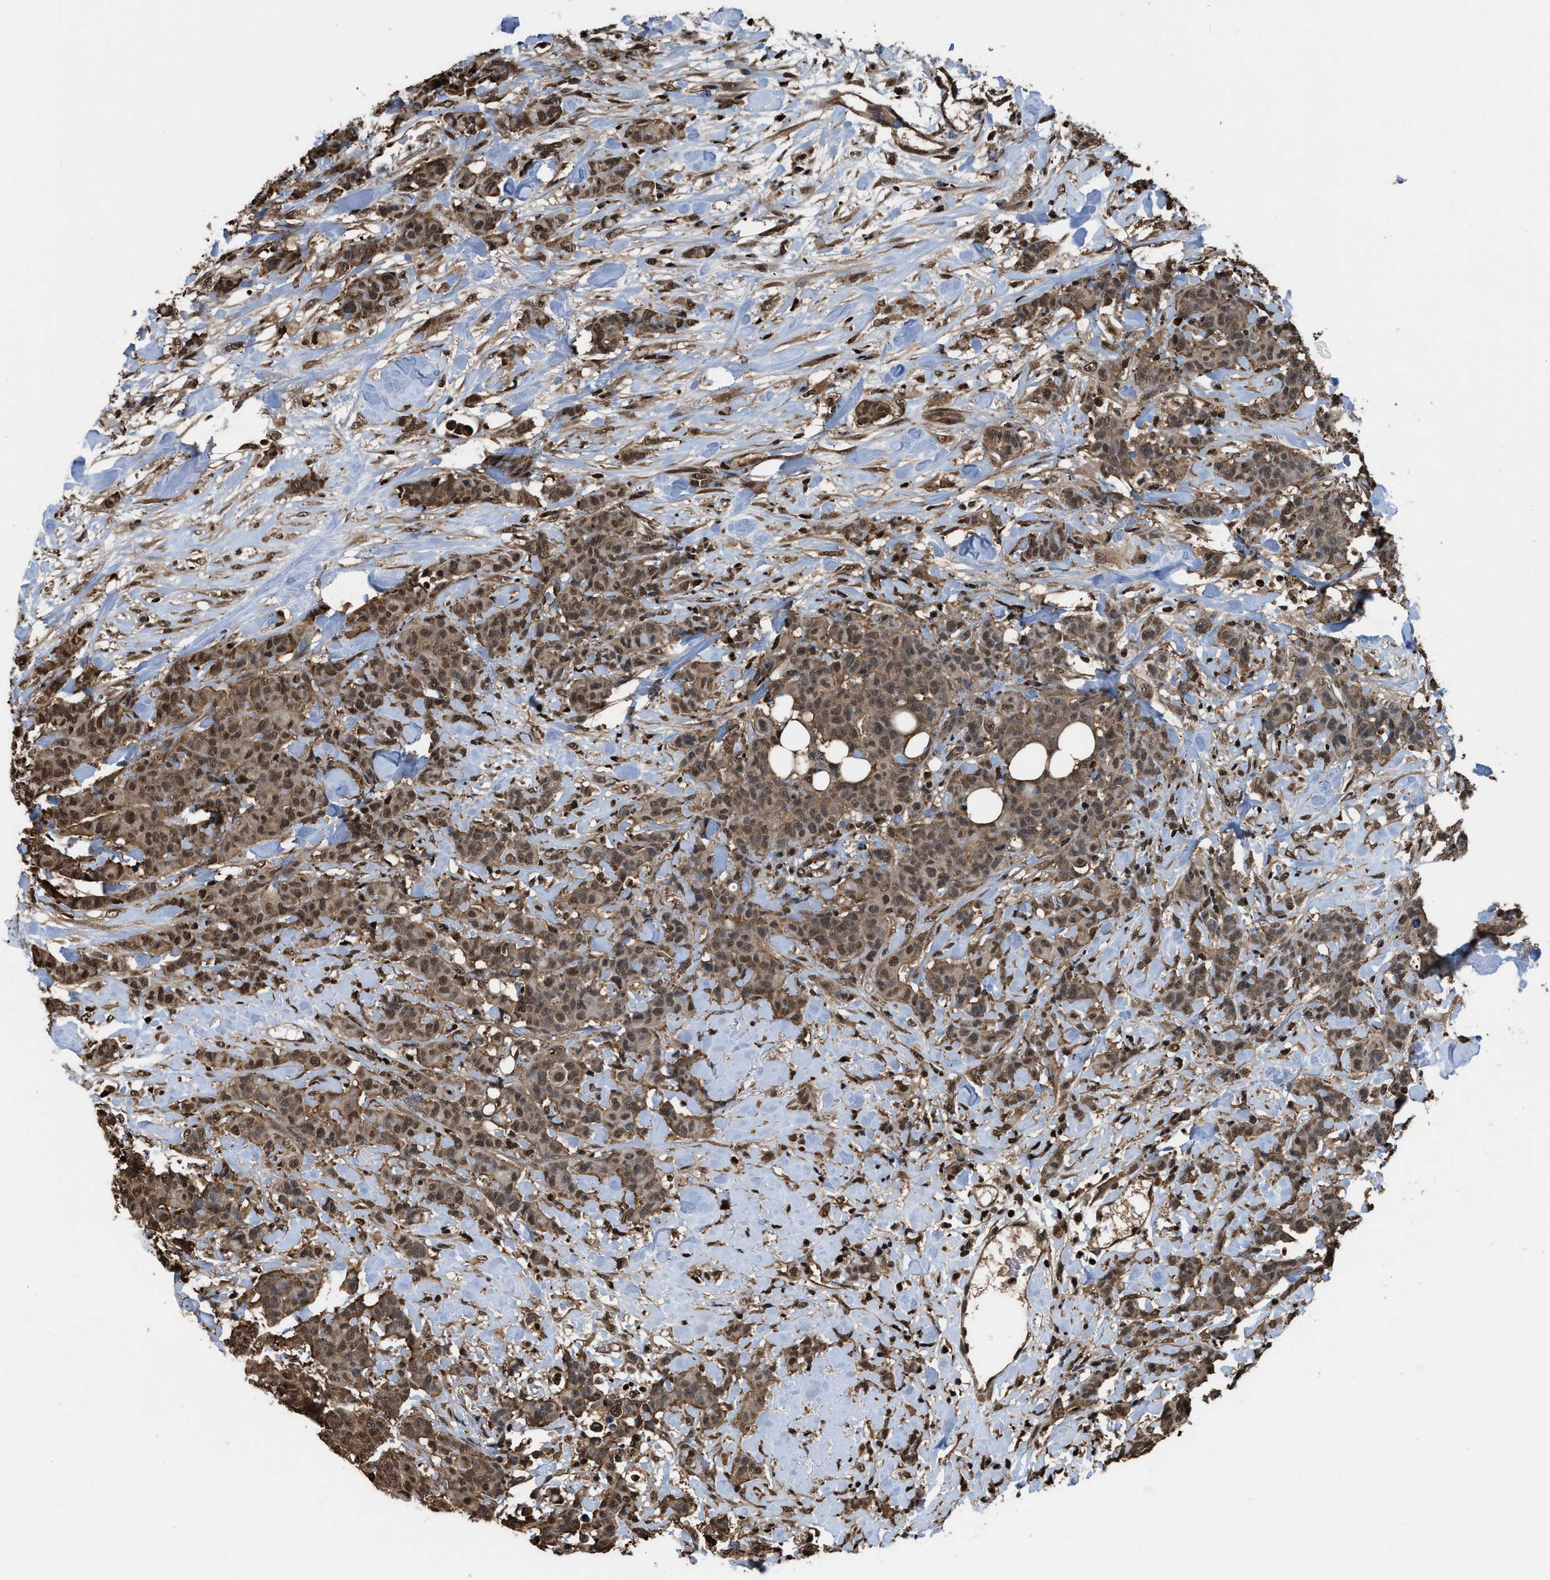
{"staining": {"intensity": "moderate", "quantity": ">75%", "location": "cytoplasmic/membranous,nuclear"}, "tissue": "breast cancer", "cell_type": "Tumor cells", "image_type": "cancer", "snomed": [{"axis": "morphology", "description": "Normal tissue, NOS"}, {"axis": "morphology", "description": "Duct carcinoma"}, {"axis": "topography", "description": "Breast"}], "caption": "Immunohistochemistry (IHC) (DAB (3,3'-diaminobenzidine)) staining of breast cancer (invasive ductal carcinoma) reveals moderate cytoplasmic/membranous and nuclear protein positivity in approximately >75% of tumor cells.", "gene": "FNTA", "patient": {"sex": "female", "age": 40}}